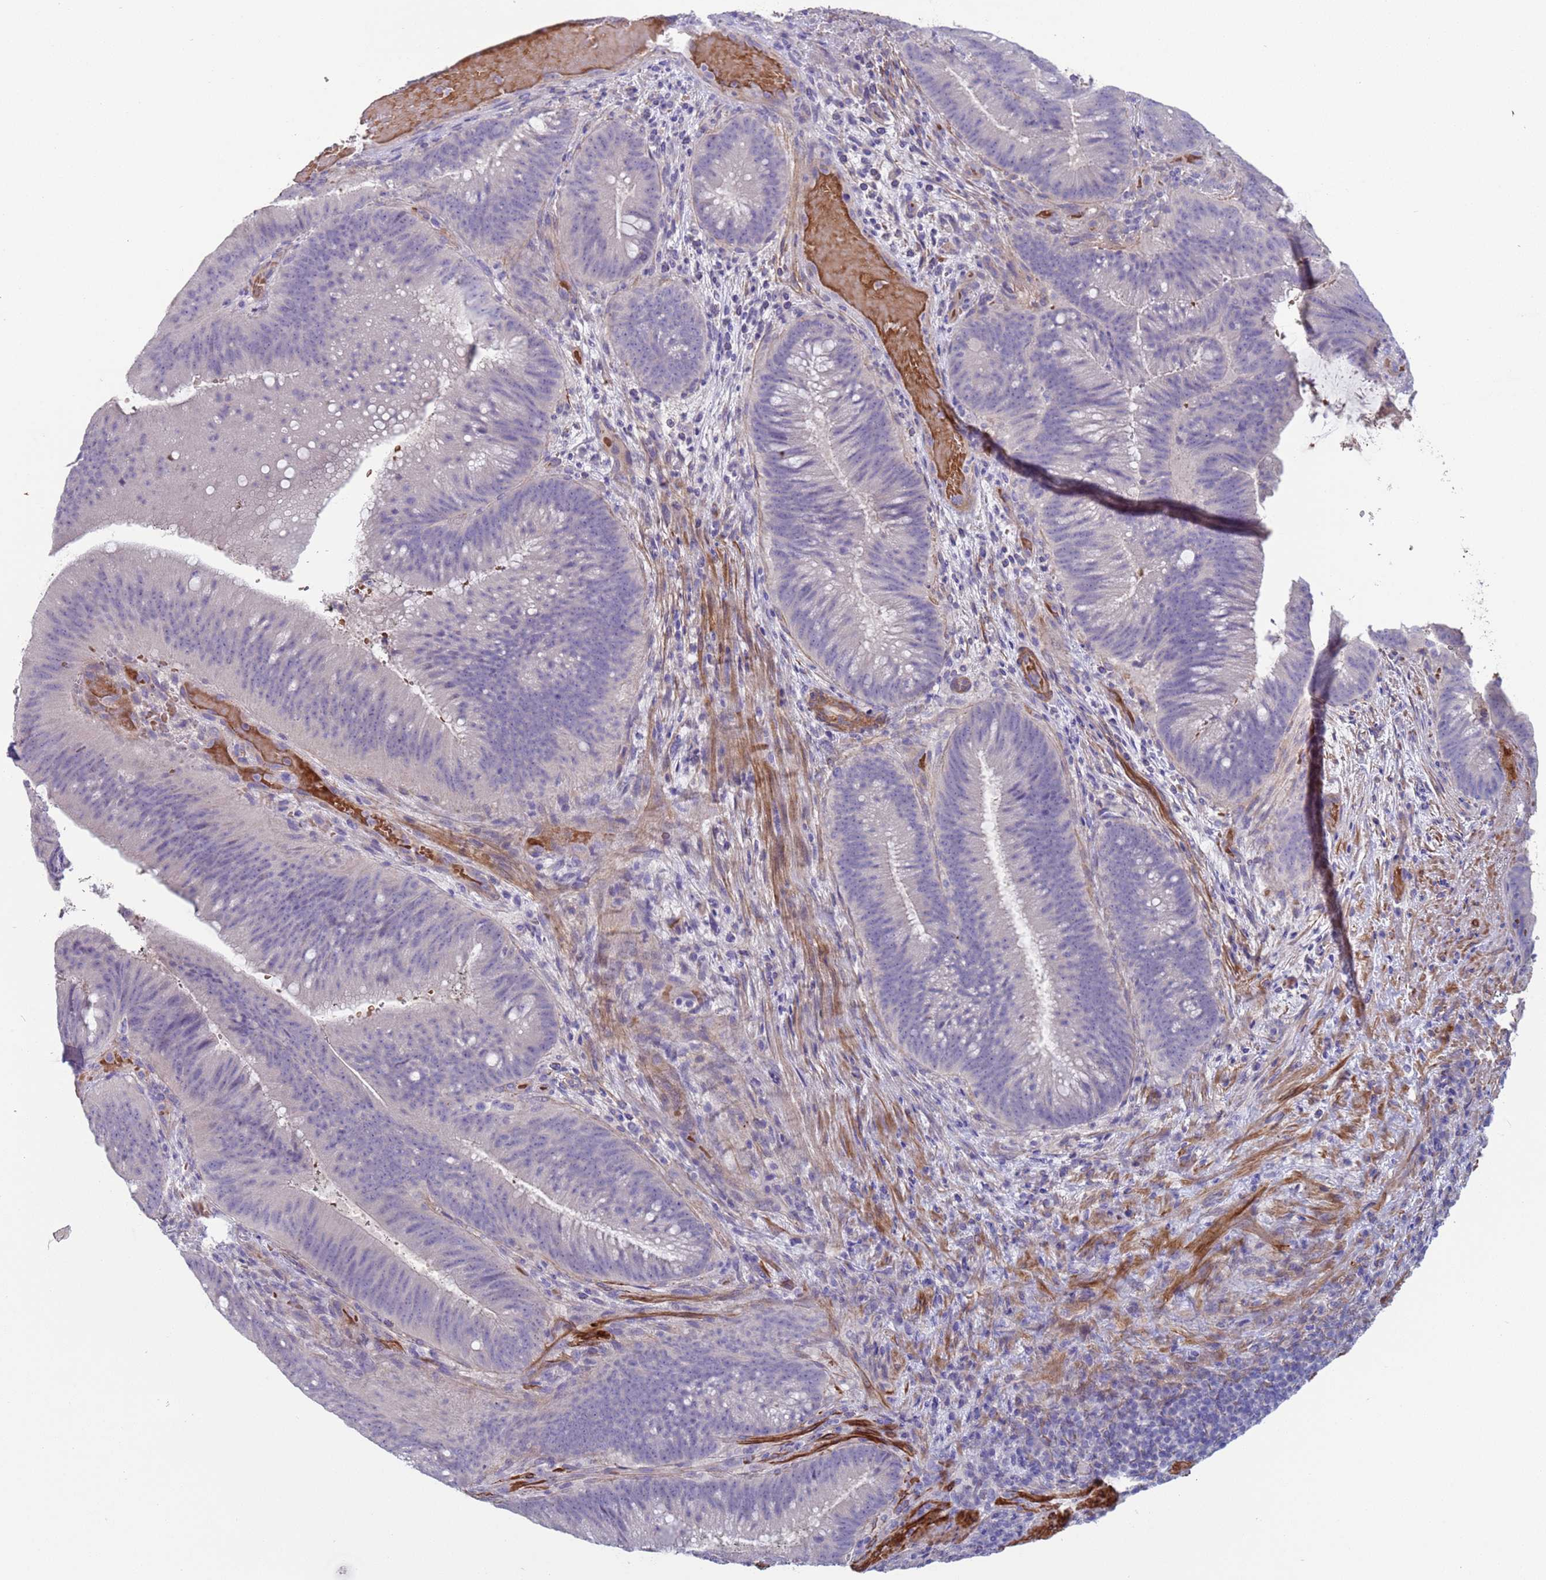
{"staining": {"intensity": "negative", "quantity": "none", "location": "none"}, "tissue": "colorectal cancer", "cell_type": "Tumor cells", "image_type": "cancer", "snomed": [{"axis": "morphology", "description": "Adenocarcinoma, NOS"}, {"axis": "topography", "description": "Colon"}], "caption": "Immunohistochemical staining of human colorectal adenocarcinoma demonstrates no significant staining in tumor cells.", "gene": "KBTBD3", "patient": {"sex": "female", "age": 43}}